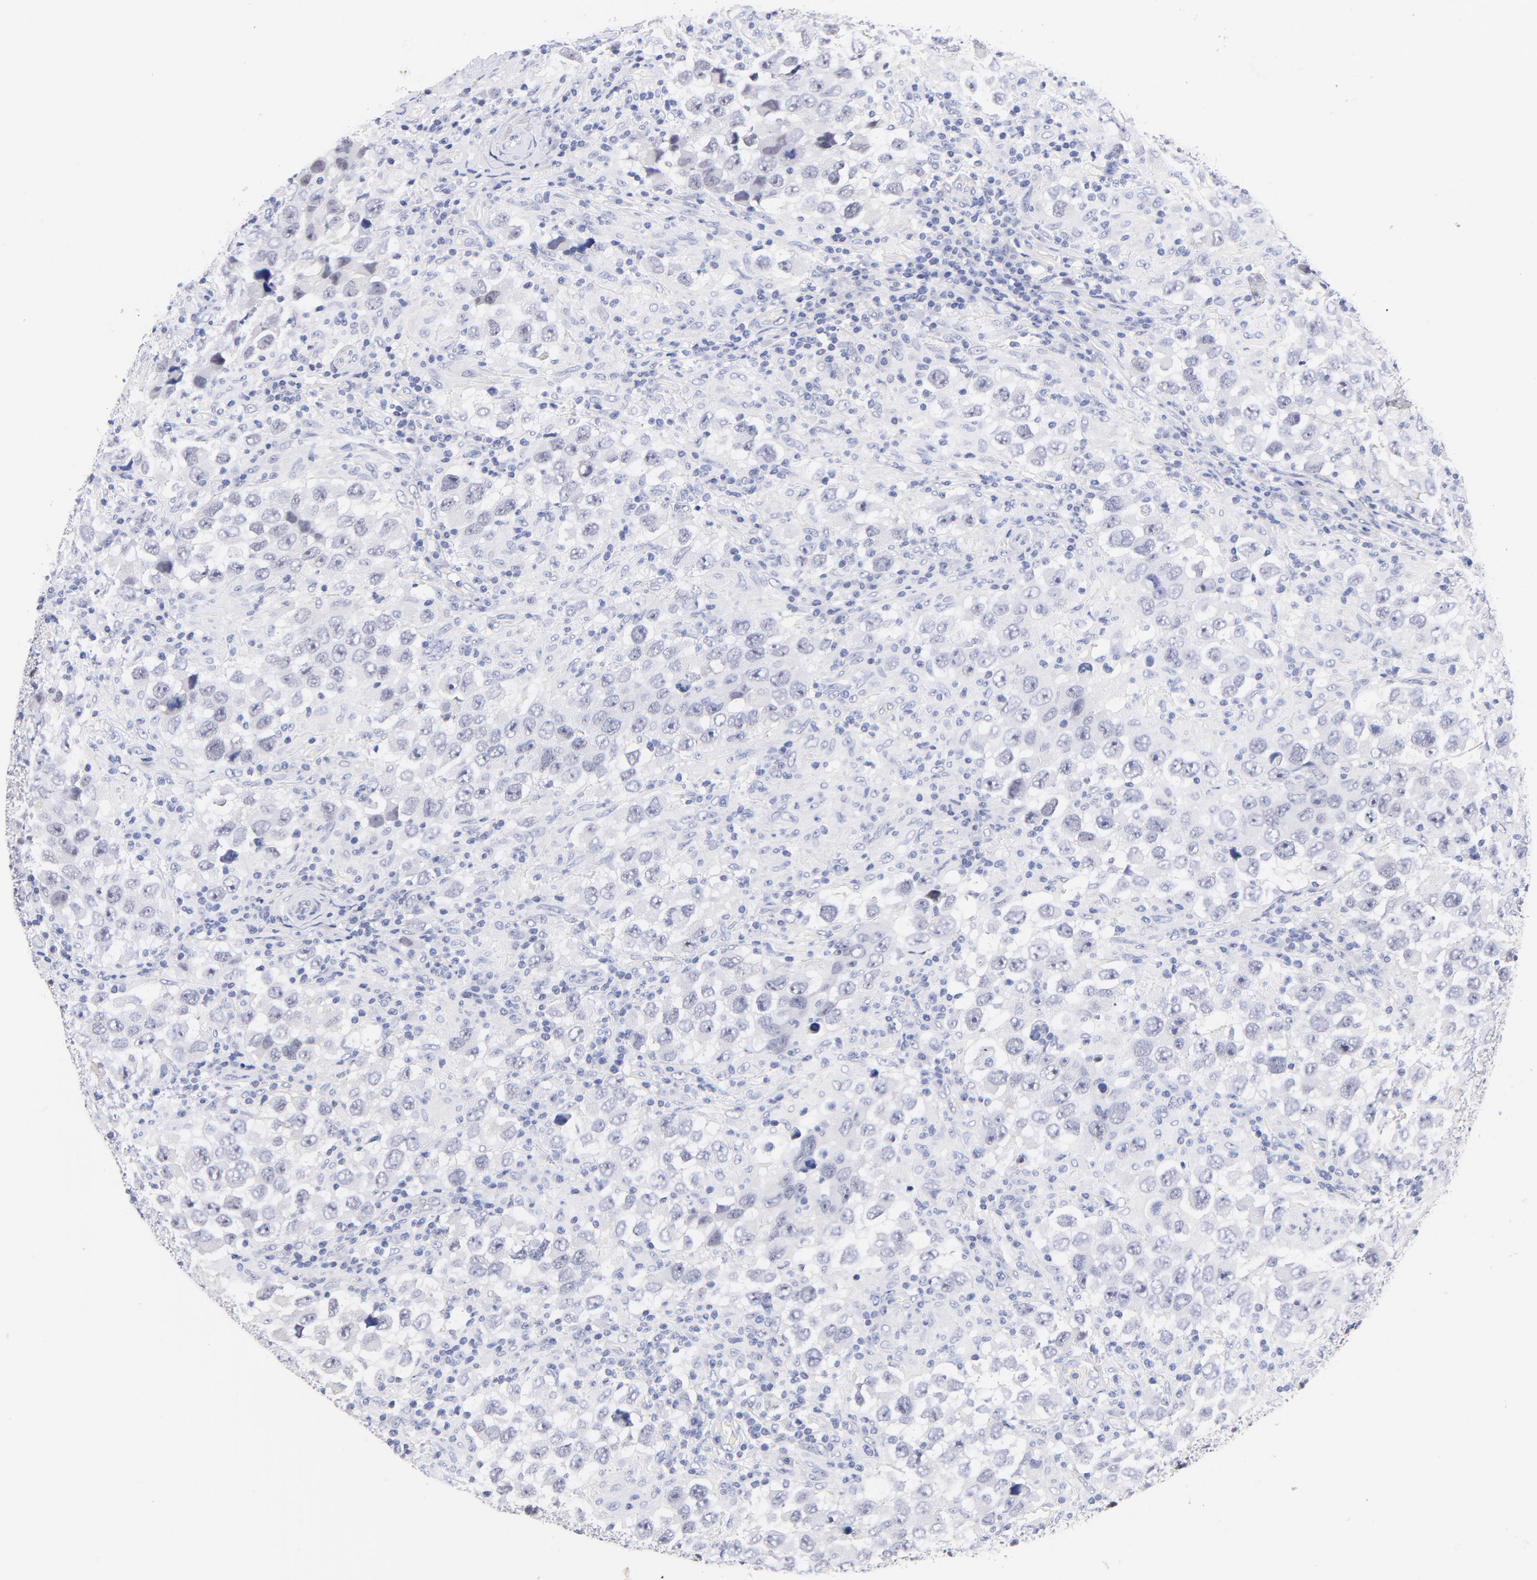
{"staining": {"intensity": "negative", "quantity": "none", "location": "none"}, "tissue": "testis cancer", "cell_type": "Tumor cells", "image_type": "cancer", "snomed": [{"axis": "morphology", "description": "Carcinoma, Embryonal, NOS"}, {"axis": "topography", "description": "Testis"}], "caption": "Immunohistochemistry (IHC) photomicrograph of neoplastic tissue: human embryonal carcinoma (testis) stained with DAB demonstrates no significant protein expression in tumor cells.", "gene": "ZNF74", "patient": {"sex": "male", "age": 21}}